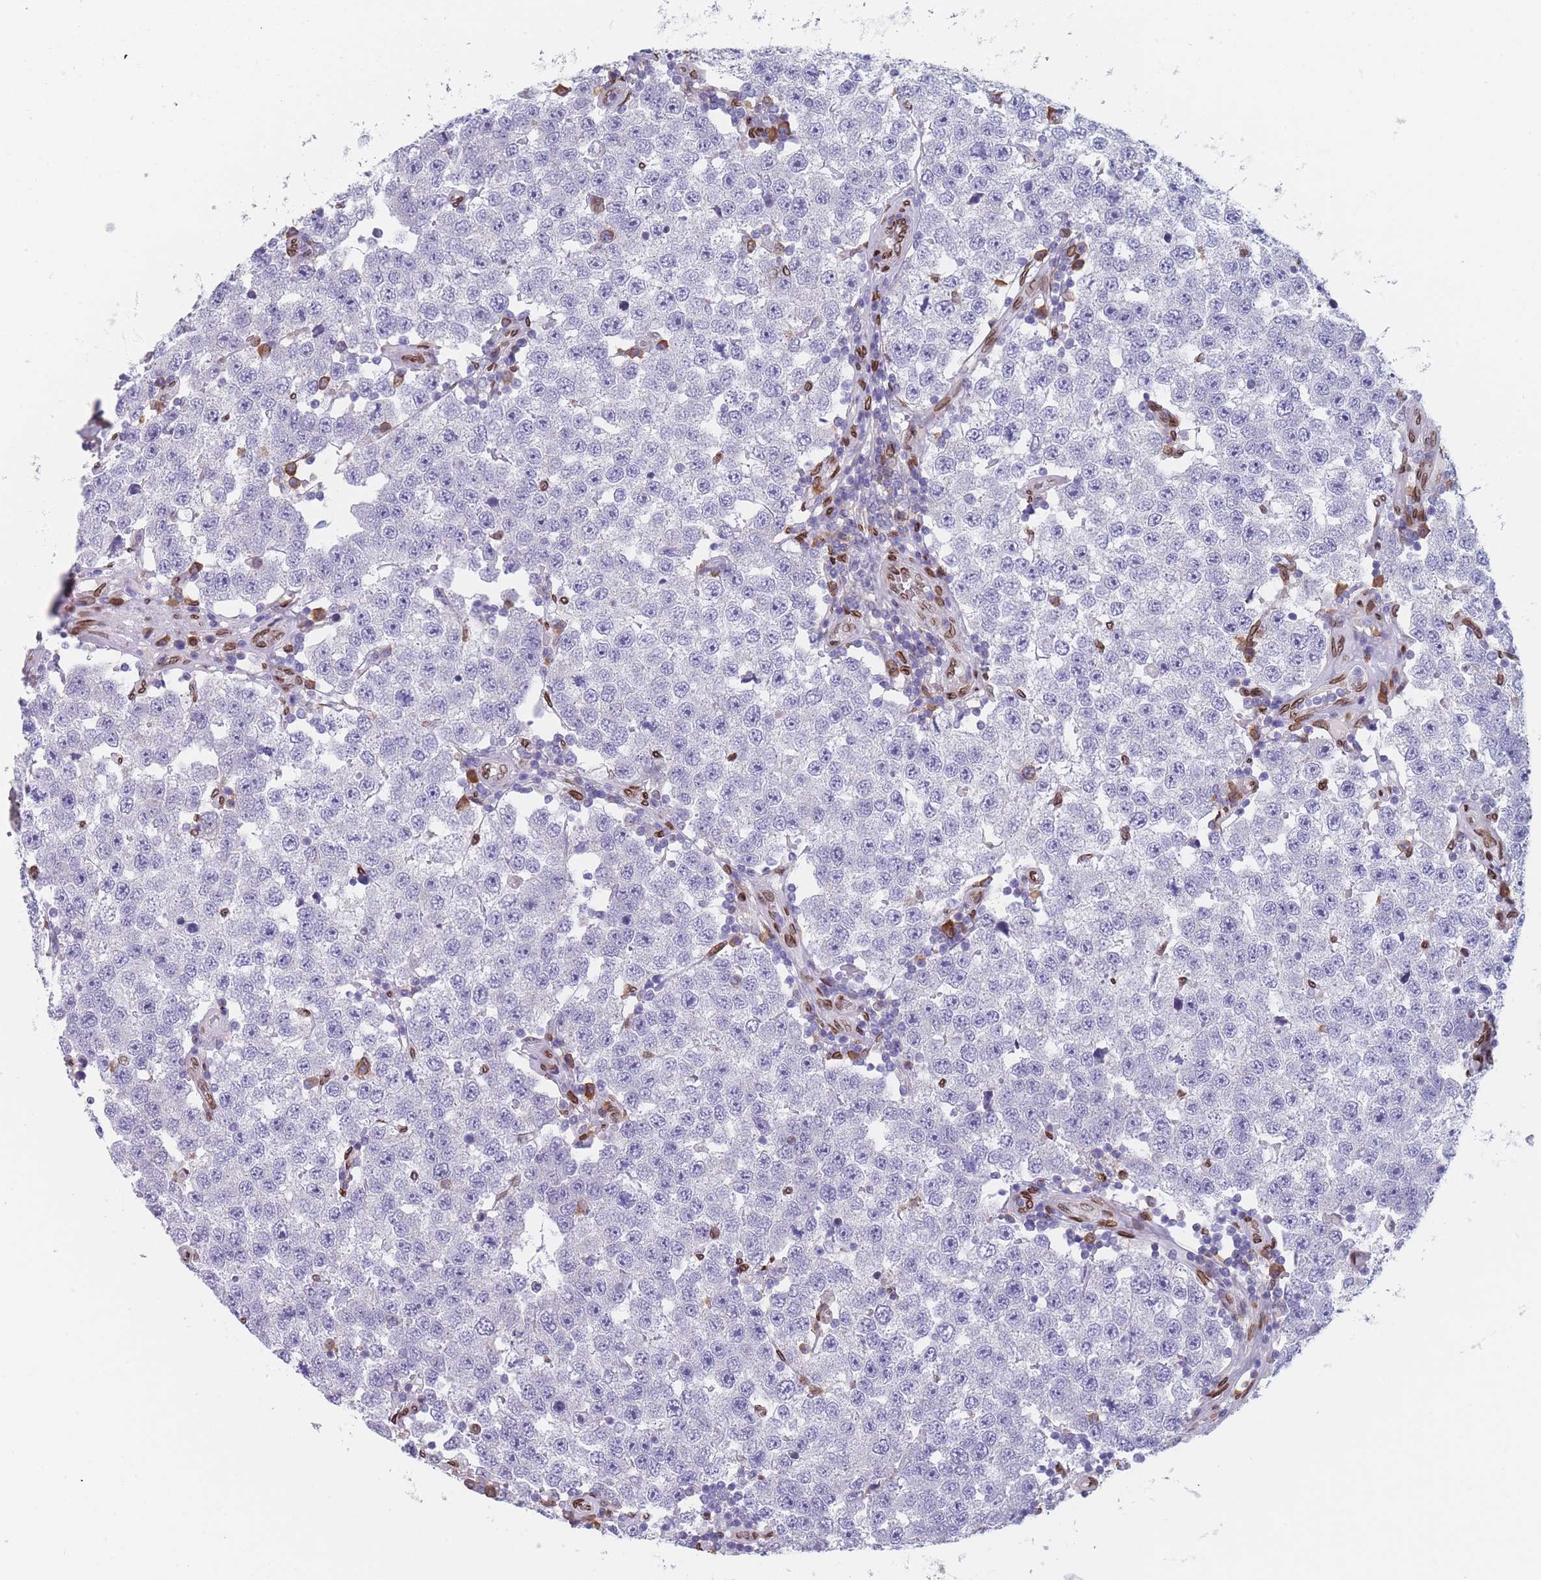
{"staining": {"intensity": "negative", "quantity": "none", "location": "none"}, "tissue": "testis cancer", "cell_type": "Tumor cells", "image_type": "cancer", "snomed": [{"axis": "morphology", "description": "Seminoma, NOS"}, {"axis": "topography", "description": "Testis"}], "caption": "Tumor cells show no significant expression in testis seminoma. The staining is performed using DAB (3,3'-diaminobenzidine) brown chromogen with nuclei counter-stained in using hematoxylin.", "gene": "ZBTB1", "patient": {"sex": "male", "age": 34}}